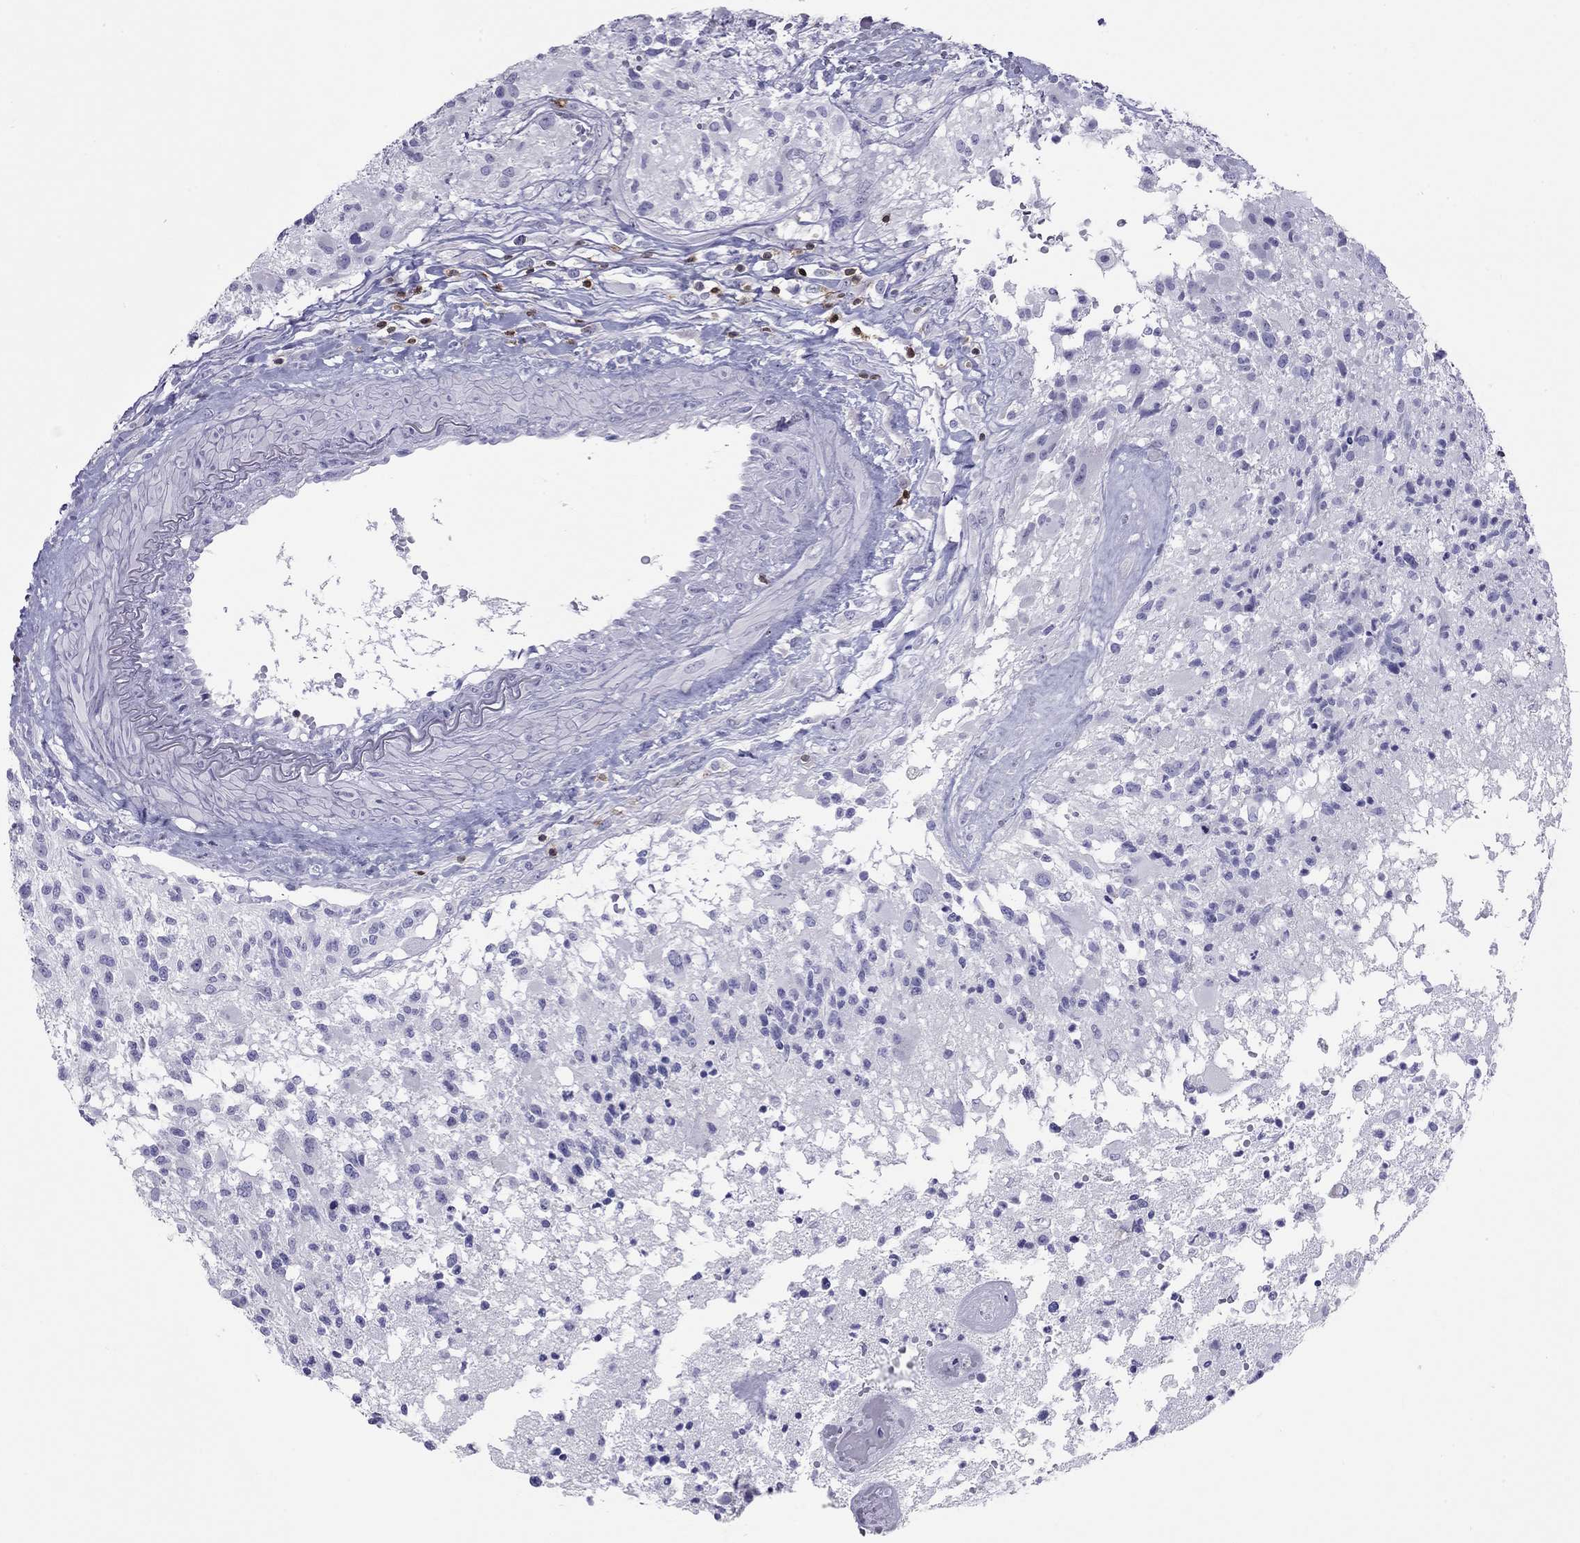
{"staining": {"intensity": "negative", "quantity": "none", "location": "none"}, "tissue": "glioma", "cell_type": "Tumor cells", "image_type": "cancer", "snomed": [{"axis": "morphology", "description": "Glioma, malignant, High grade"}, {"axis": "topography", "description": "Brain"}], "caption": "Histopathology image shows no protein positivity in tumor cells of glioma tissue.", "gene": "SH2D2A", "patient": {"sex": "female", "age": 63}}